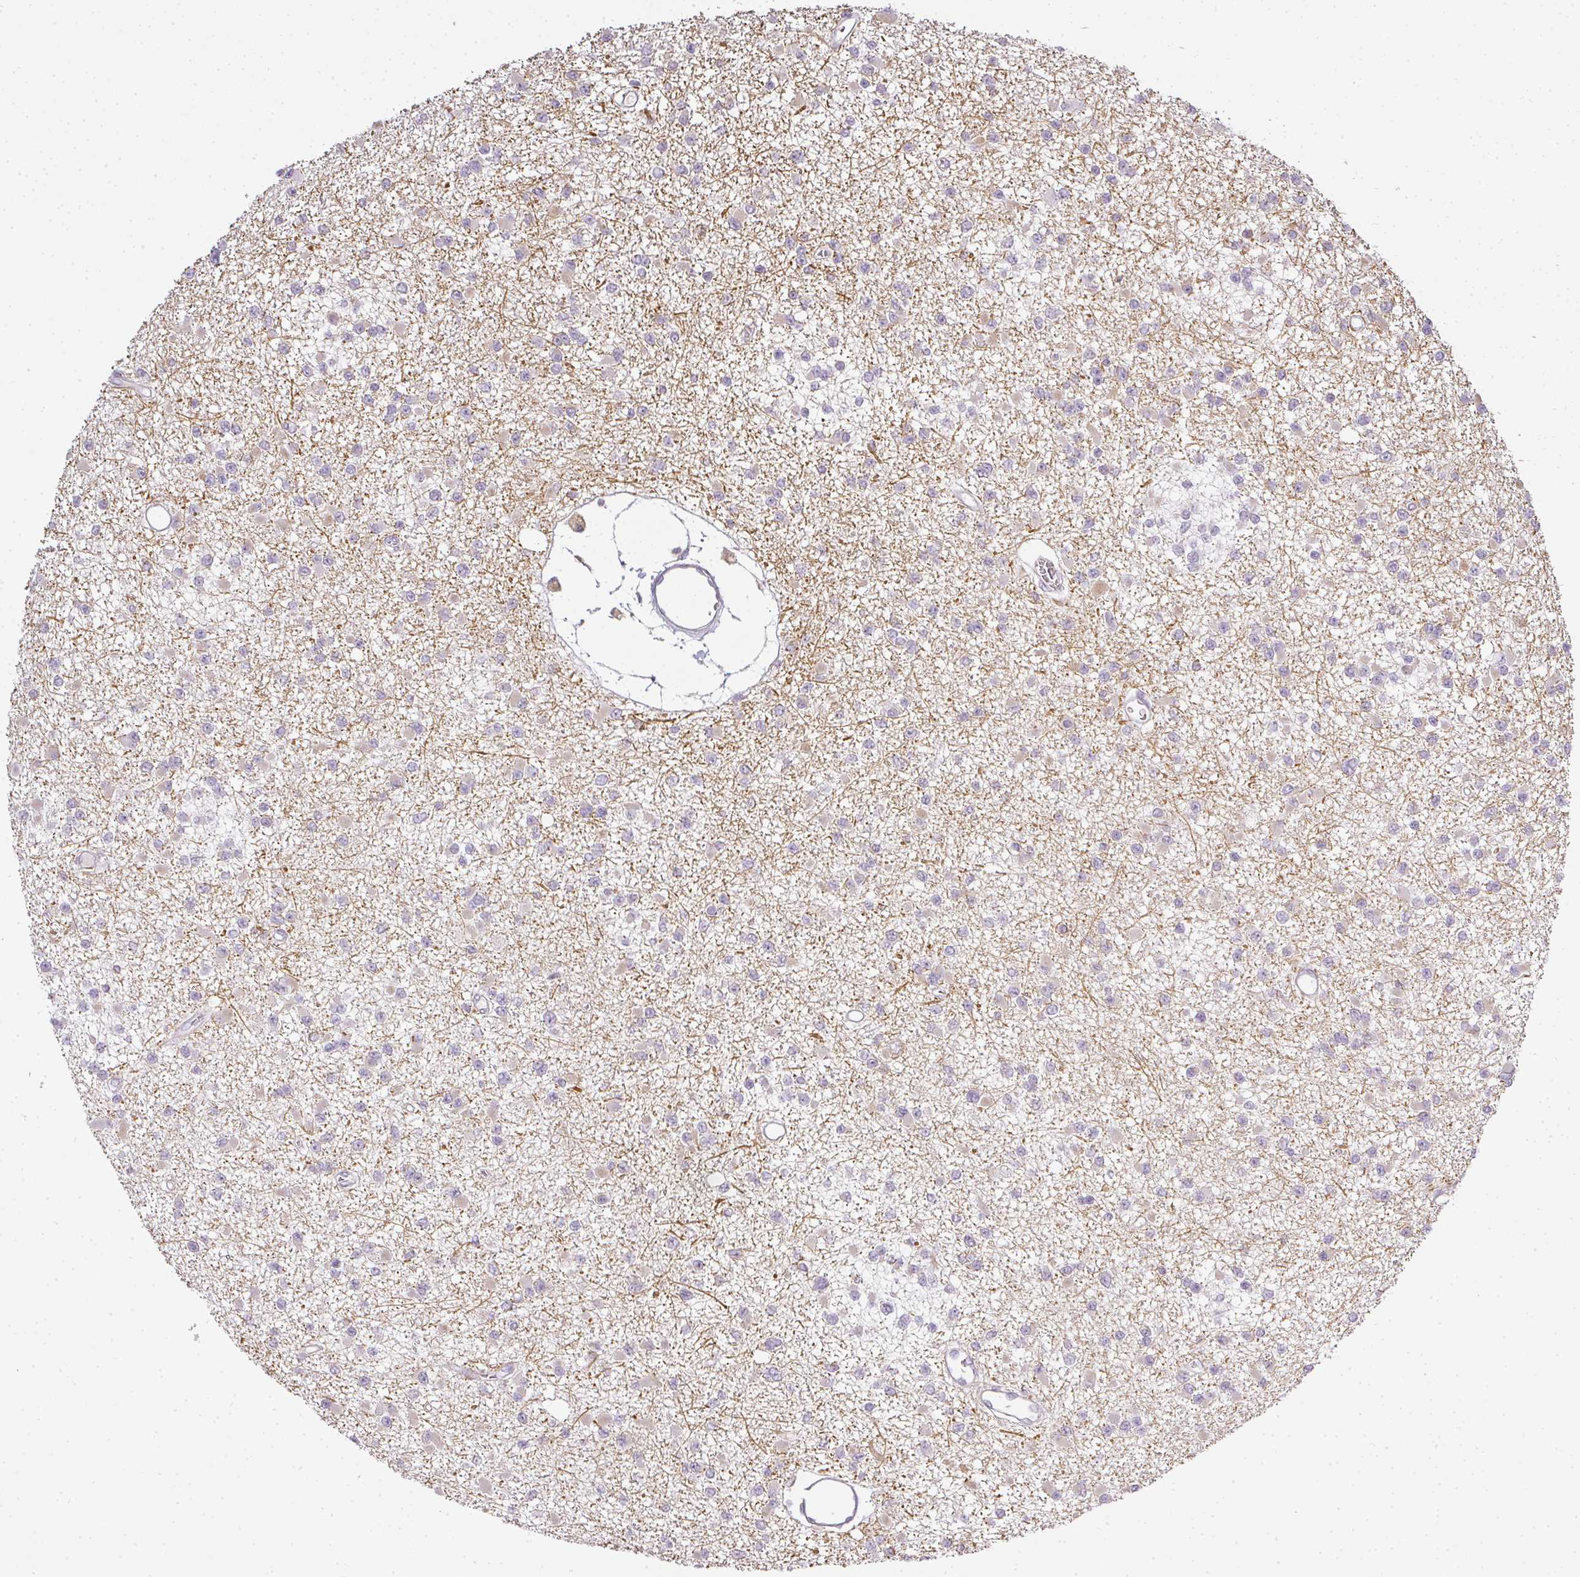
{"staining": {"intensity": "negative", "quantity": "none", "location": "none"}, "tissue": "glioma", "cell_type": "Tumor cells", "image_type": "cancer", "snomed": [{"axis": "morphology", "description": "Glioma, malignant, Low grade"}, {"axis": "topography", "description": "Brain"}], "caption": "Glioma was stained to show a protein in brown. There is no significant staining in tumor cells.", "gene": "MED19", "patient": {"sex": "female", "age": 22}}